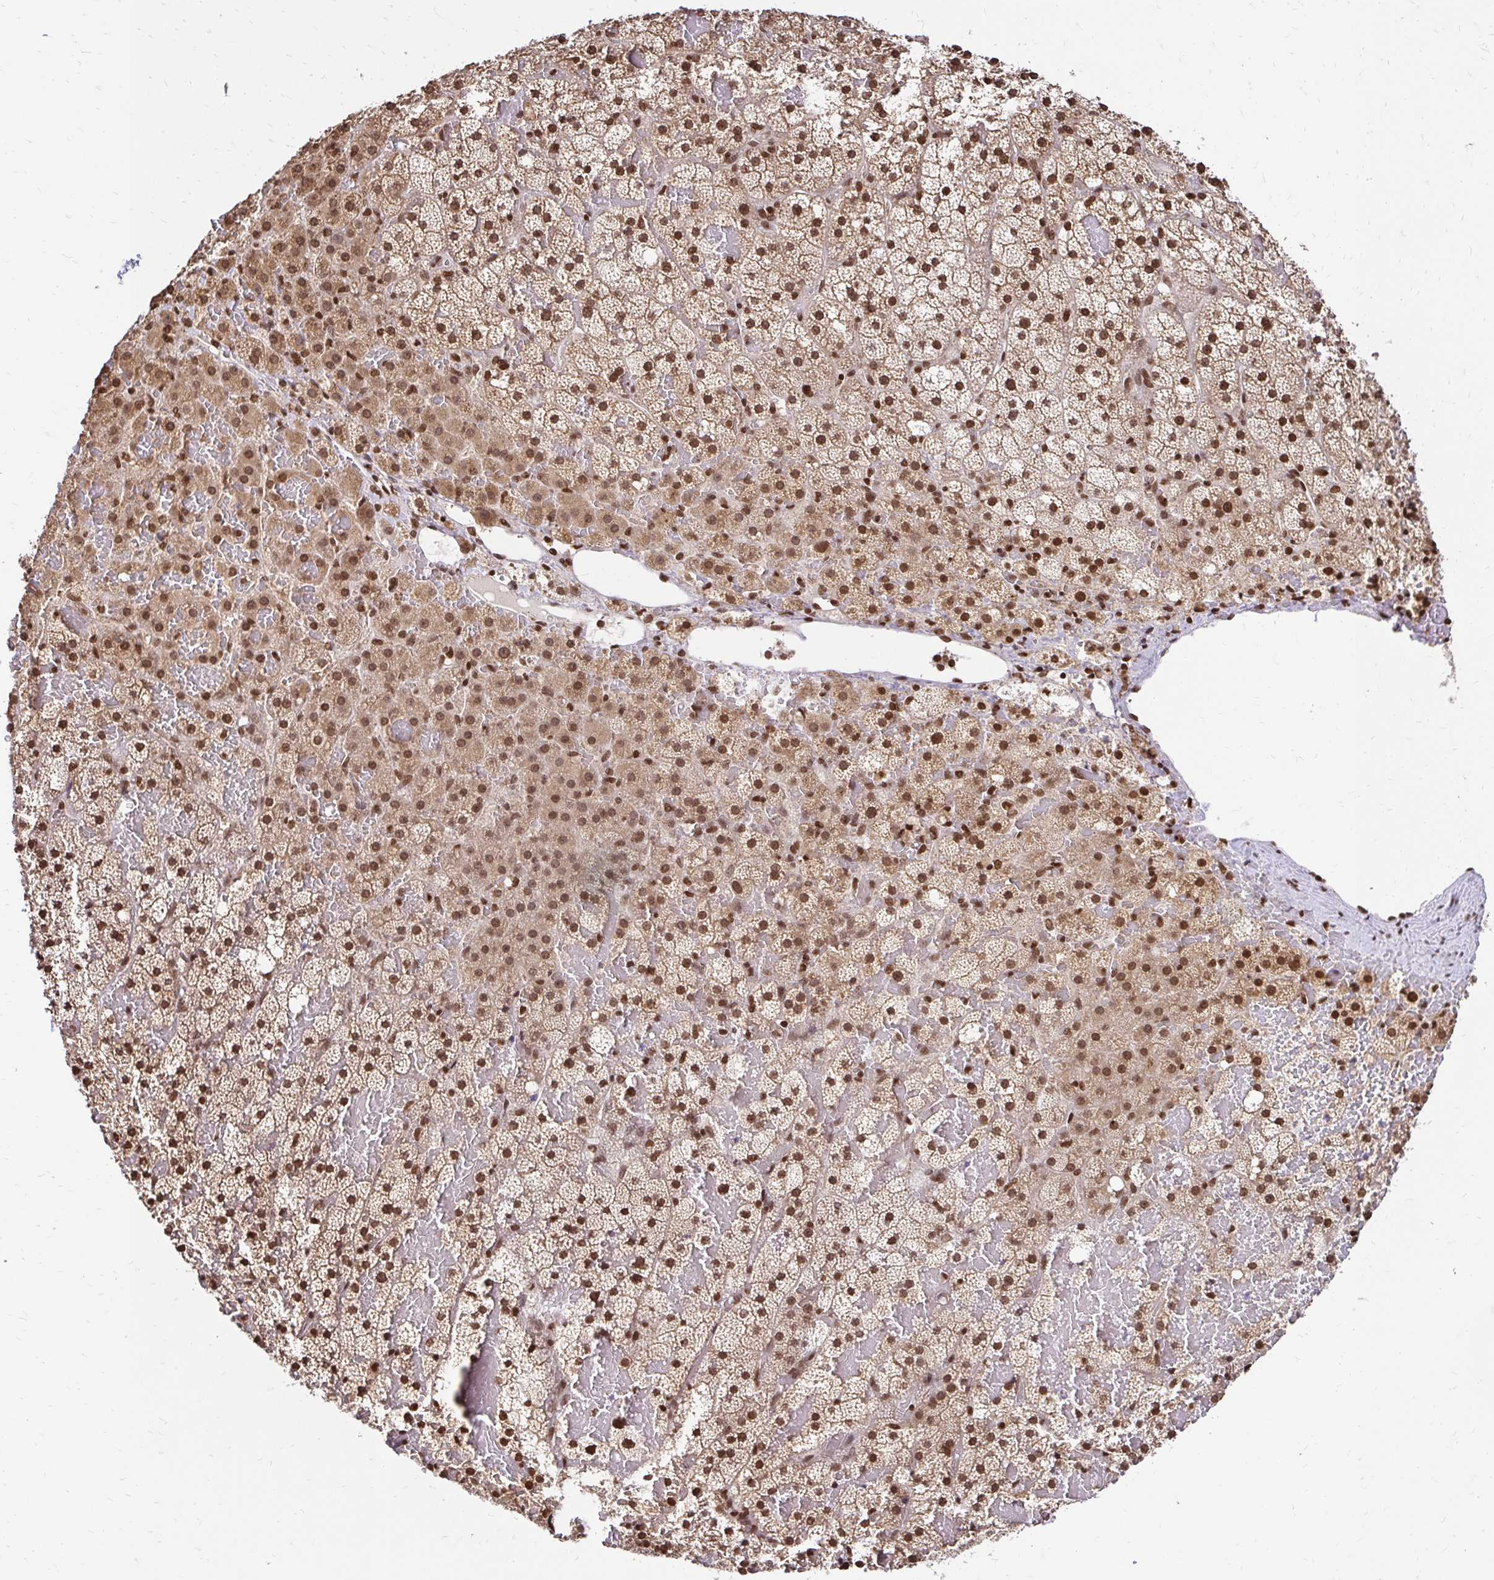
{"staining": {"intensity": "strong", "quantity": ">75%", "location": "cytoplasmic/membranous,nuclear"}, "tissue": "adrenal gland", "cell_type": "Glandular cells", "image_type": "normal", "snomed": [{"axis": "morphology", "description": "Normal tissue, NOS"}, {"axis": "topography", "description": "Adrenal gland"}], "caption": "An image of human adrenal gland stained for a protein displays strong cytoplasmic/membranous,nuclear brown staining in glandular cells. (DAB = brown stain, brightfield microscopy at high magnification).", "gene": "GLYR1", "patient": {"sex": "male", "age": 53}}